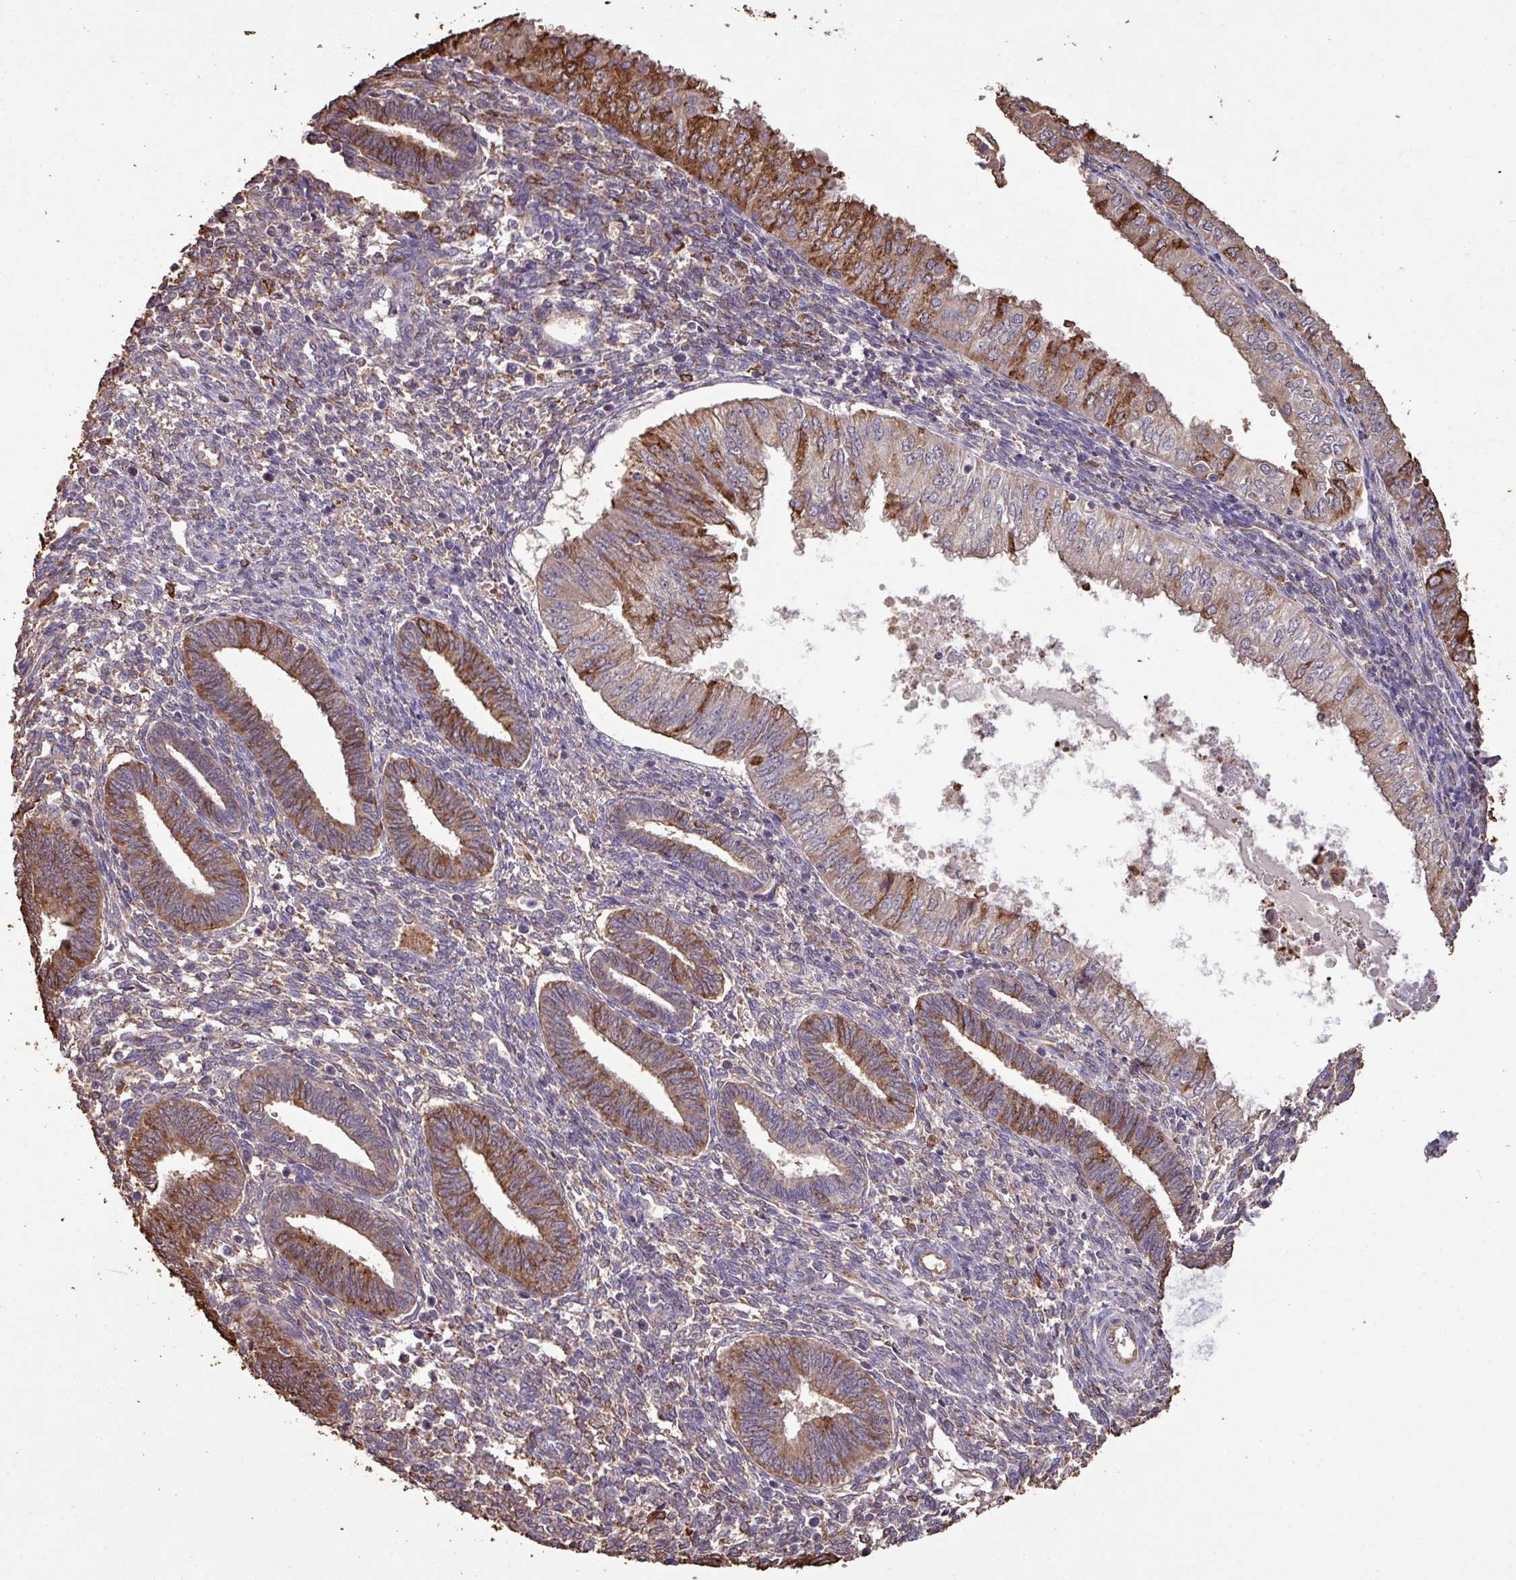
{"staining": {"intensity": "strong", "quantity": "25%-75%", "location": "cytoplasmic/membranous"}, "tissue": "endometrial cancer", "cell_type": "Tumor cells", "image_type": "cancer", "snomed": [{"axis": "morphology", "description": "Normal tissue, NOS"}, {"axis": "morphology", "description": "Adenocarcinoma, NOS"}, {"axis": "topography", "description": "Endometrium"}], "caption": "Endometrial adenocarcinoma stained with a brown dye displays strong cytoplasmic/membranous positive staining in approximately 25%-75% of tumor cells.", "gene": "CAMK2B", "patient": {"sex": "female", "age": 53}}